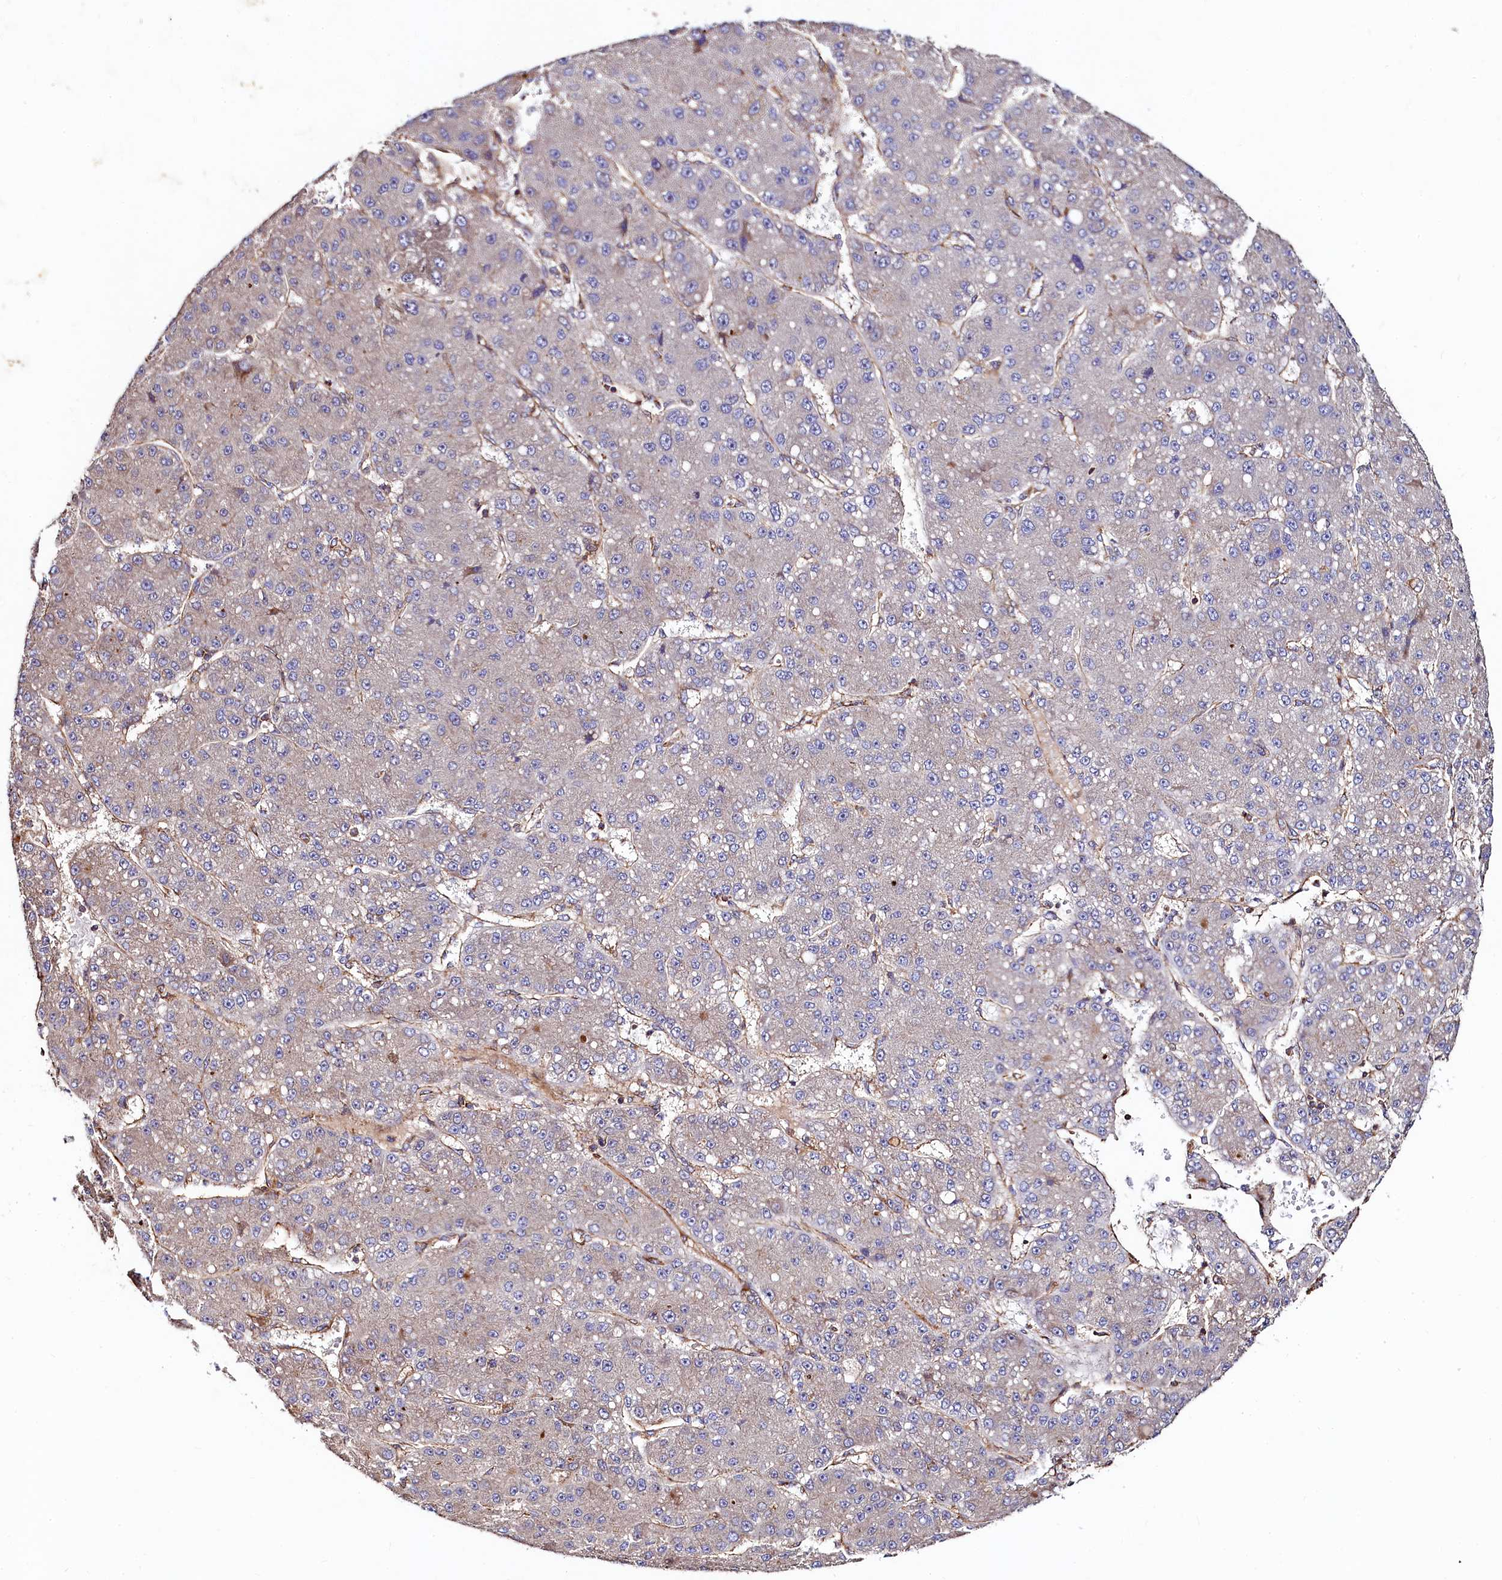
{"staining": {"intensity": "negative", "quantity": "none", "location": "none"}, "tissue": "liver cancer", "cell_type": "Tumor cells", "image_type": "cancer", "snomed": [{"axis": "morphology", "description": "Carcinoma, Hepatocellular, NOS"}, {"axis": "topography", "description": "Liver"}], "caption": "Tumor cells are negative for protein expression in human hepatocellular carcinoma (liver).", "gene": "KLHDC4", "patient": {"sex": "male", "age": 67}}